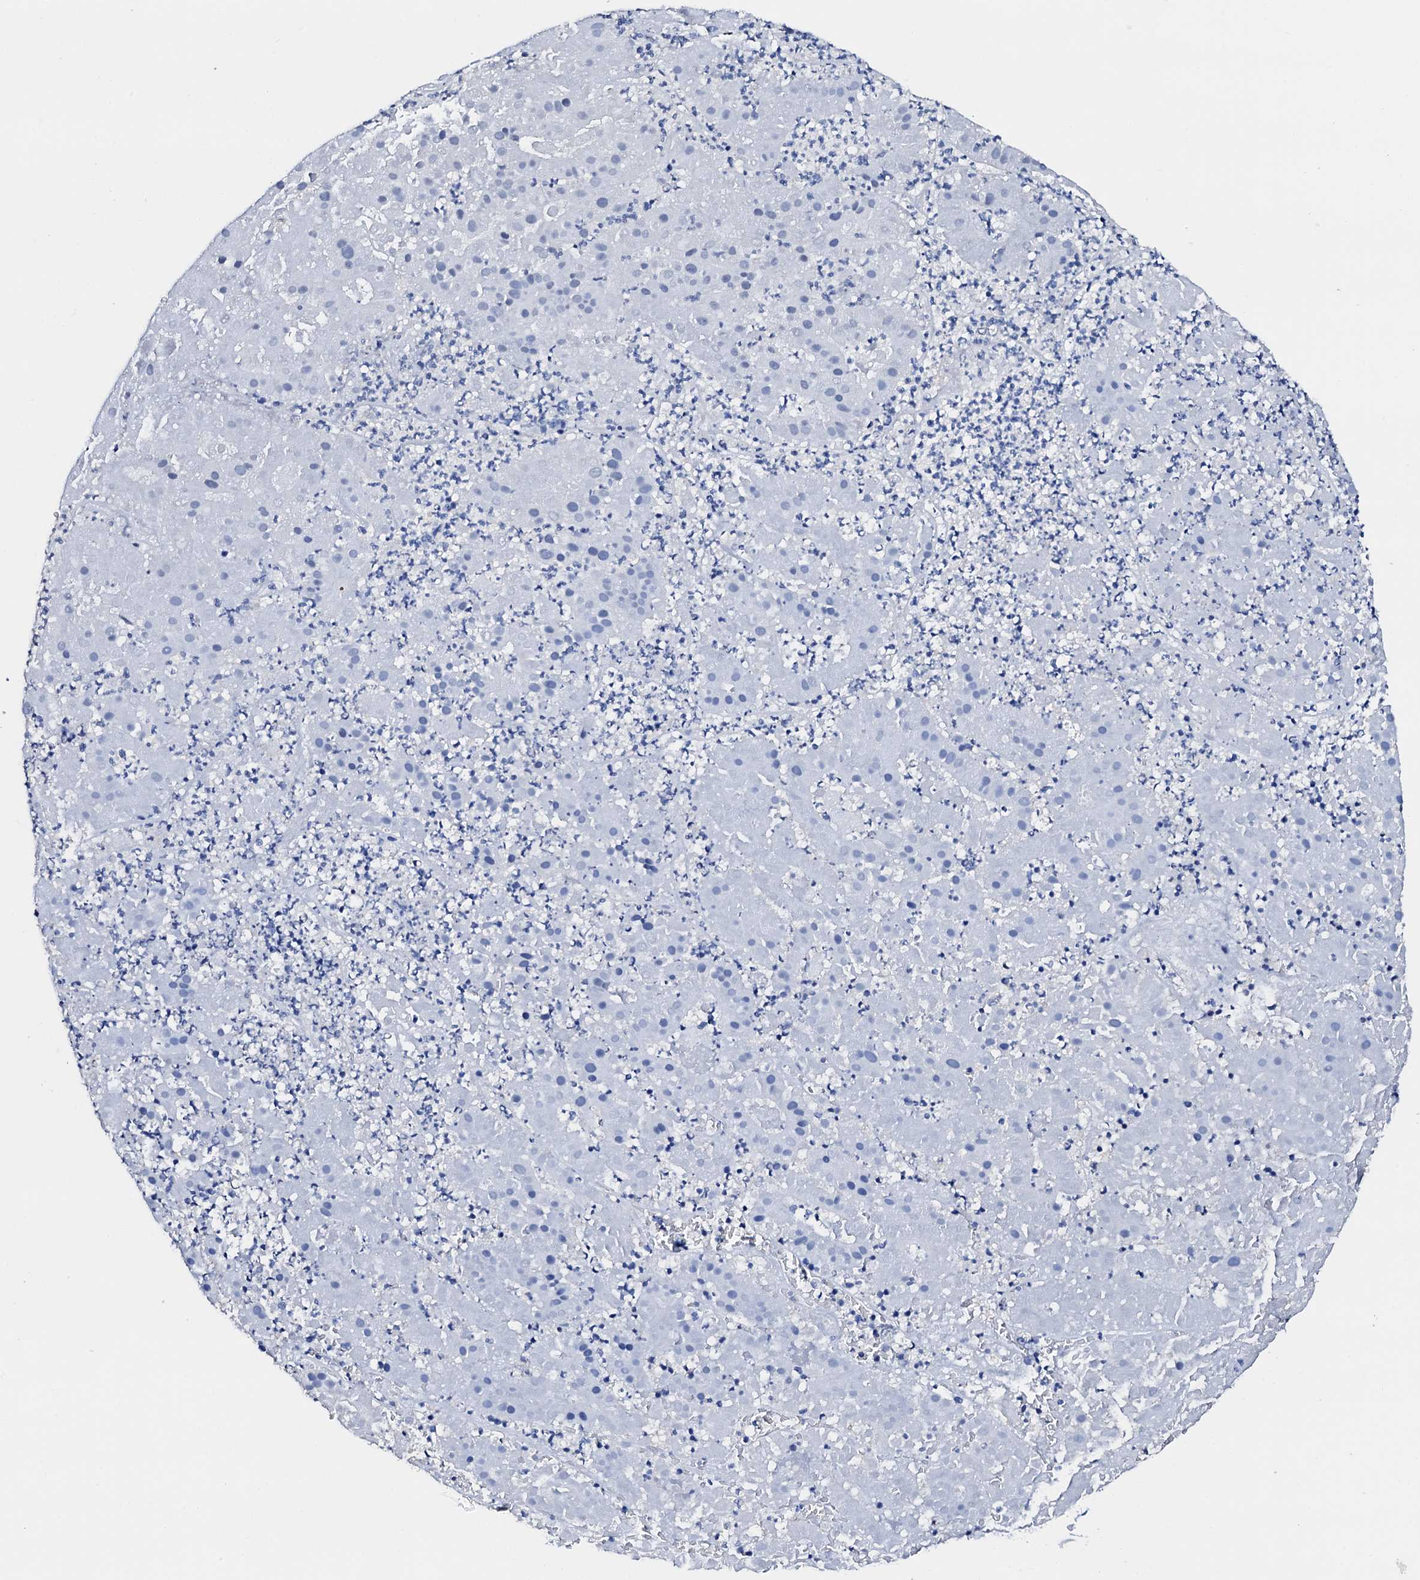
{"staining": {"intensity": "negative", "quantity": "none", "location": "none"}, "tissue": "pancreatic cancer", "cell_type": "Tumor cells", "image_type": "cancer", "snomed": [{"axis": "morphology", "description": "Adenocarcinoma, NOS"}, {"axis": "topography", "description": "Pancreas"}], "caption": "Immunohistochemical staining of pancreatic cancer demonstrates no significant staining in tumor cells.", "gene": "NRIP2", "patient": {"sex": "male", "age": 50}}